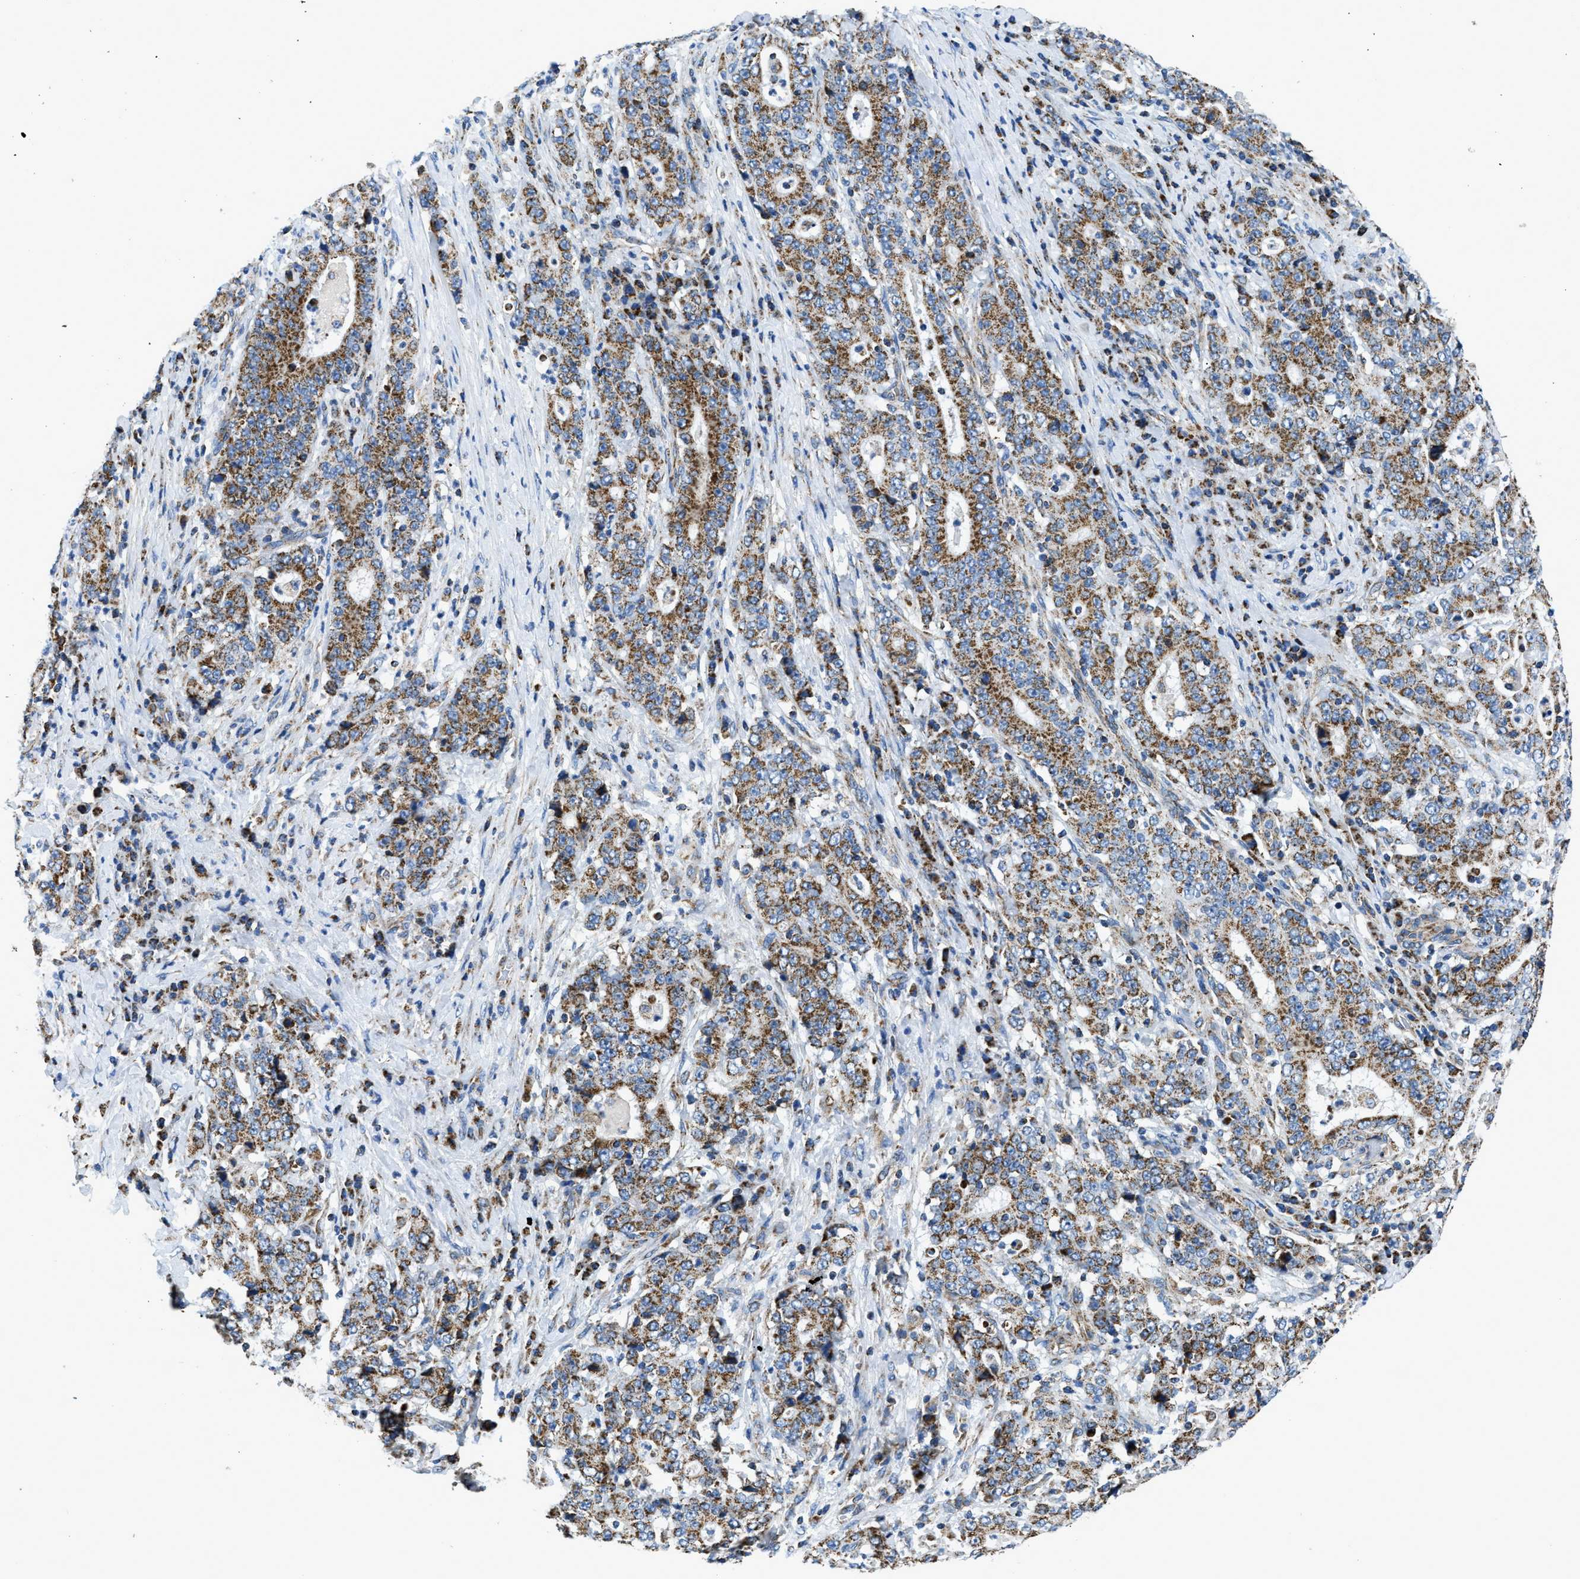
{"staining": {"intensity": "moderate", "quantity": ">75%", "location": "cytoplasmic/membranous"}, "tissue": "stomach cancer", "cell_type": "Tumor cells", "image_type": "cancer", "snomed": [{"axis": "morphology", "description": "Normal tissue, NOS"}, {"axis": "morphology", "description": "Adenocarcinoma, NOS"}, {"axis": "topography", "description": "Stomach, upper"}, {"axis": "topography", "description": "Stomach"}], "caption": "Tumor cells reveal medium levels of moderate cytoplasmic/membranous expression in approximately >75% of cells in human adenocarcinoma (stomach). Immunohistochemistry stains the protein of interest in brown and the nuclei are stained blue.", "gene": "STK33", "patient": {"sex": "male", "age": 59}}